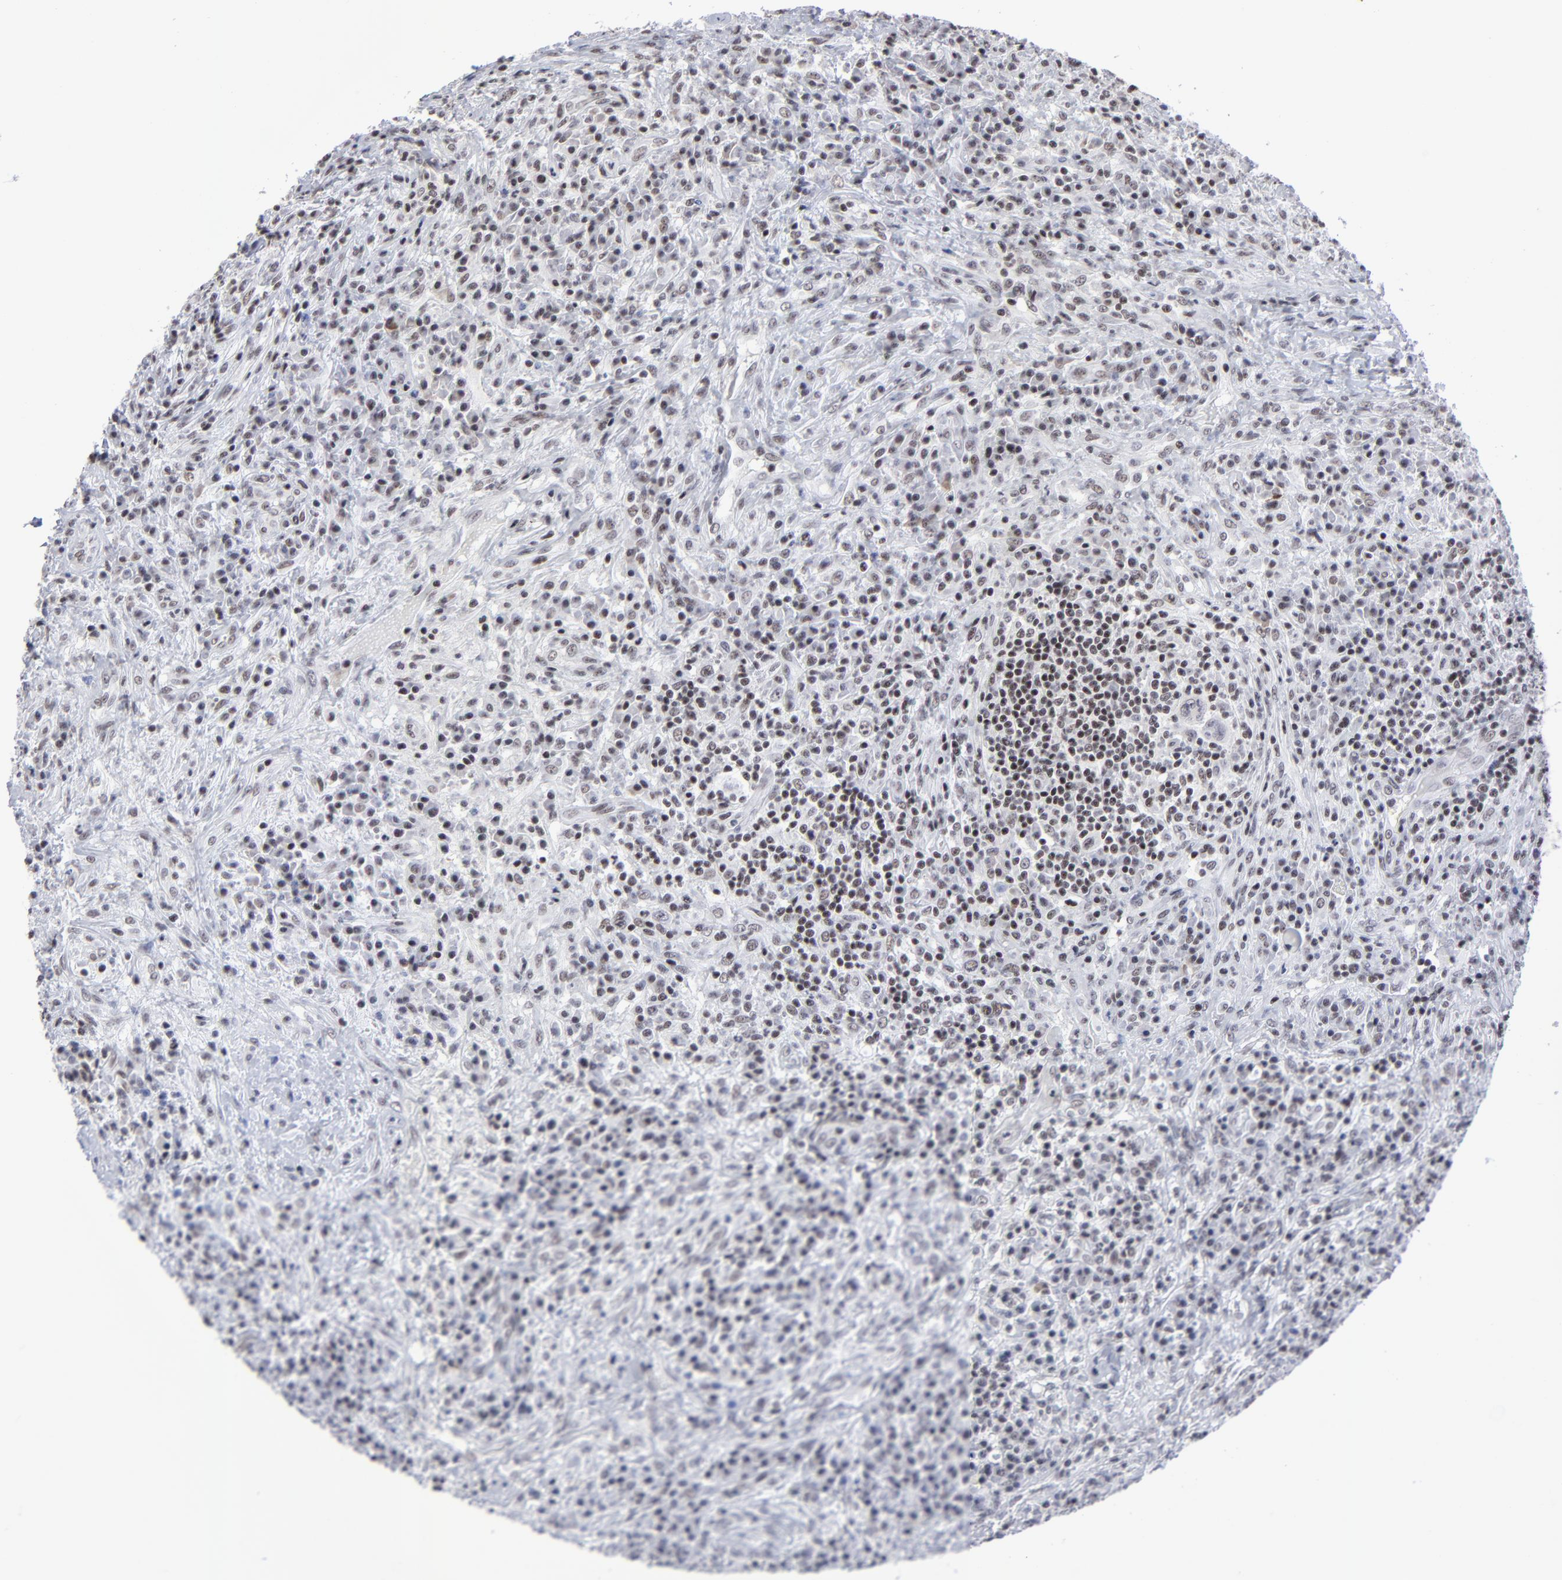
{"staining": {"intensity": "weak", "quantity": "25%-75%", "location": "nuclear"}, "tissue": "lymphoma", "cell_type": "Tumor cells", "image_type": "cancer", "snomed": [{"axis": "morphology", "description": "Hodgkin's disease, NOS"}, {"axis": "topography", "description": "Lymph node"}], "caption": "Weak nuclear positivity is appreciated in approximately 25%-75% of tumor cells in lymphoma. Using DAB (brown) and hematoxylin (blue) stains, captured at high magnification using brightfield microscopy.", "gene": "SP2", "patient": {"sex": "female", "age": 25}}